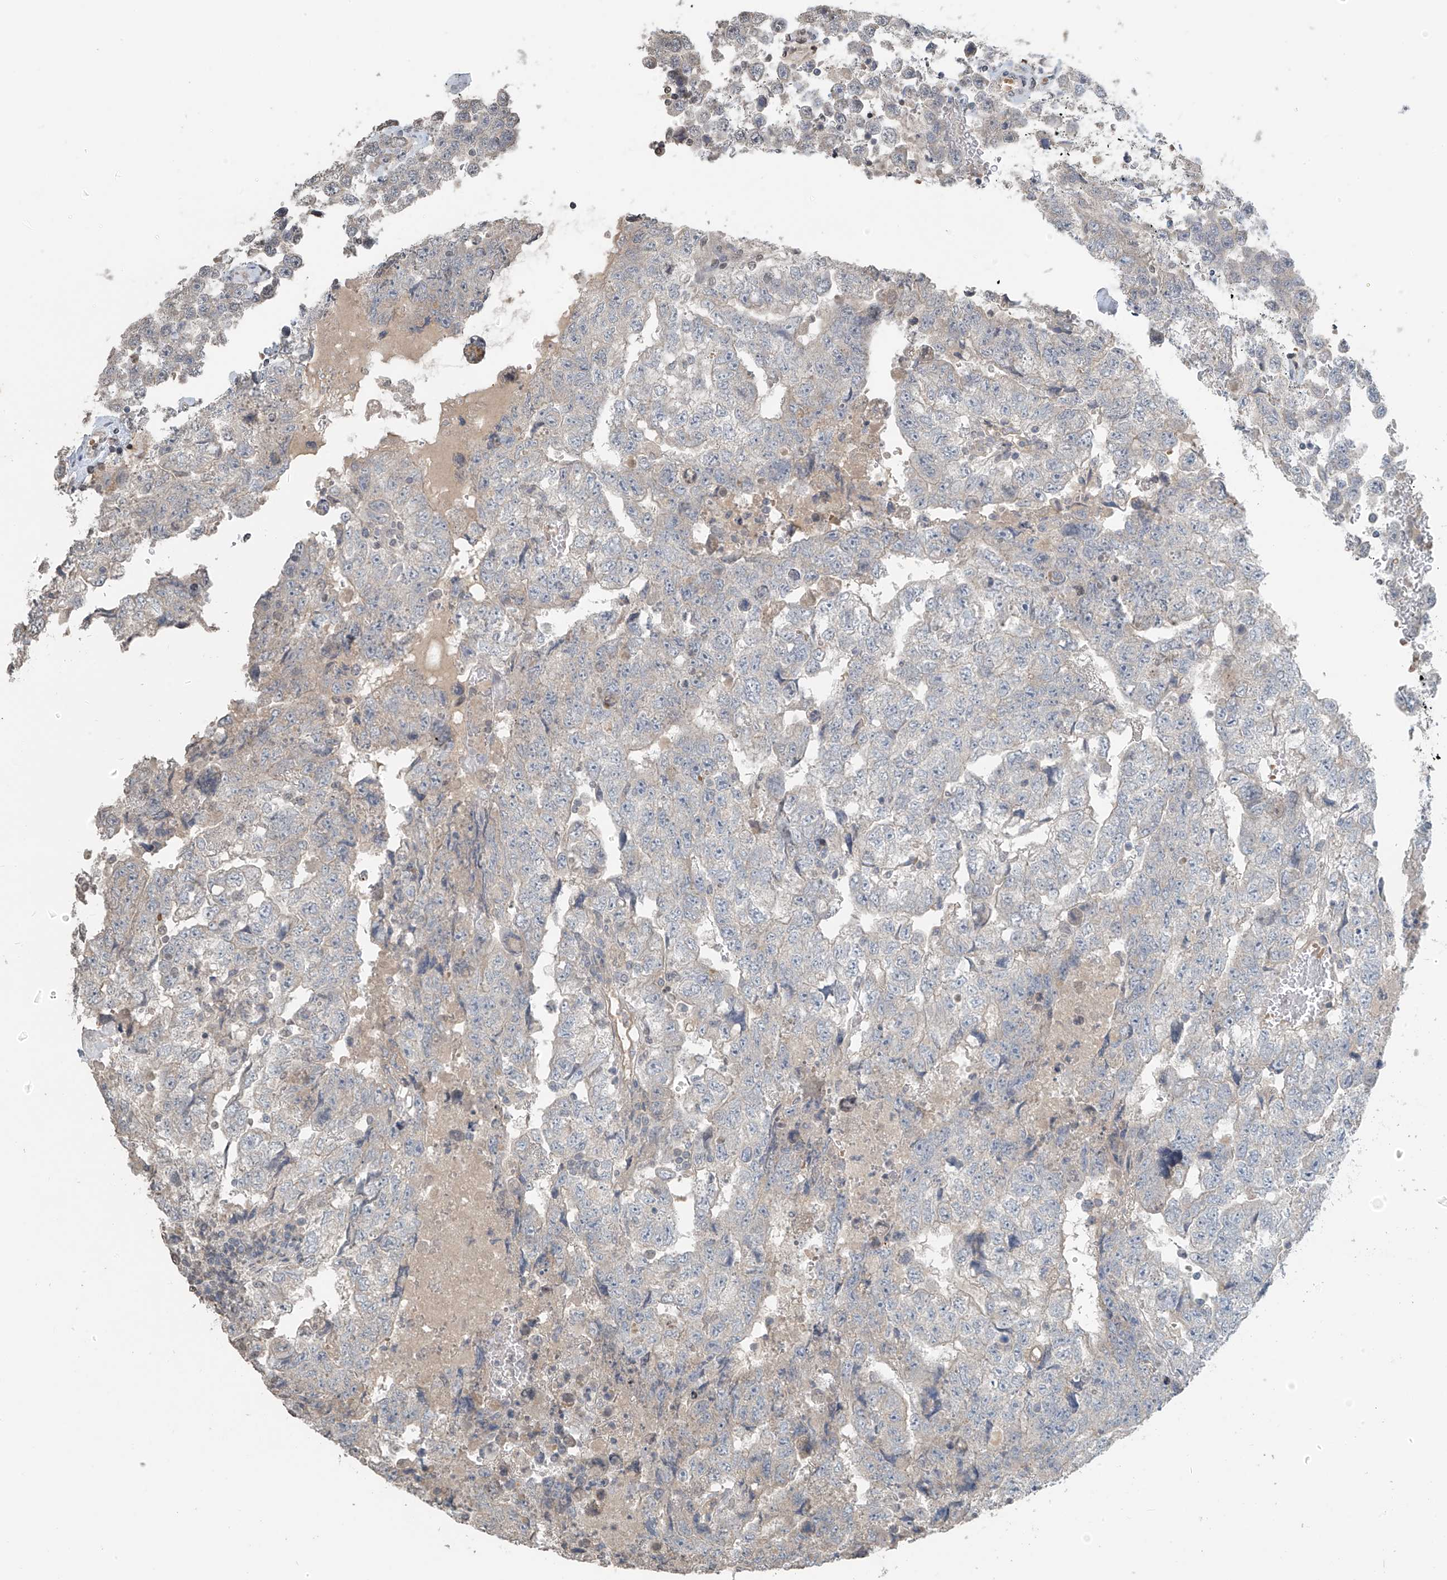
{"staining": {"intensity": "negative", "quantity": "none", "location": "none"}, "tissue": "testis cancer", "cell_type": "Tumor cells", "image_type": "cancer", "snomed": [{"axis": "morphology", "description": "Carcinoma, Embryonal, NOS"}, {"axis": "topography", "description": "Testis"}], "caption": "An immunohistochemistry micrograph of testis embryonal carcinoma is shown. There is no staining in tumor cells of testis embryonal carcinoma.", "gene": "HOXA11", "patient": {"sex": "male", "age": 36}}